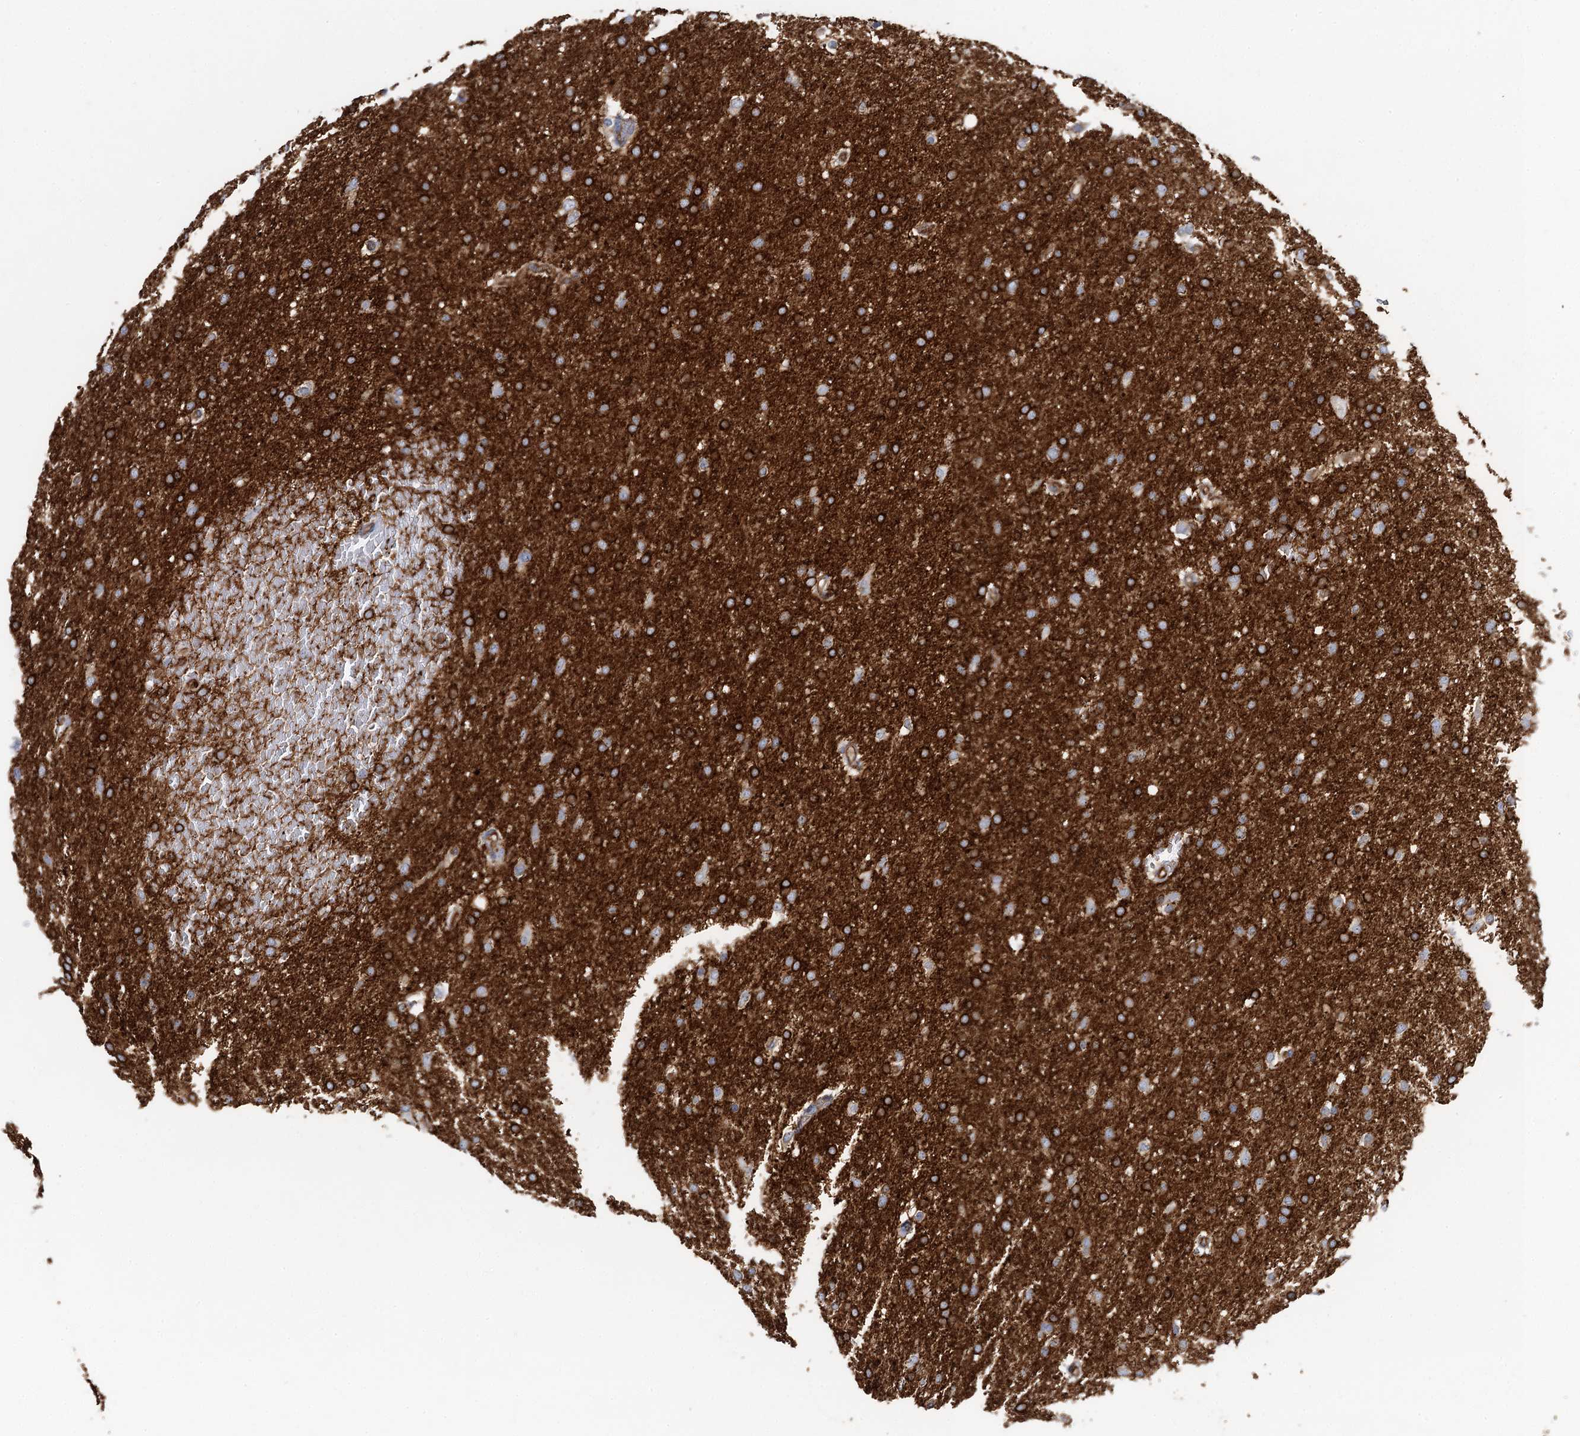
{"staining": {"intensity": "strong", "quantity": ">75%", "location": "cytoplasmic/membranous"}, "tissue": "glioma", "cell_type": "Tumor cells", "image_type": "cancer", "snomed": [{"axis": "morphology", "description": "Glioma, malignant, High grade"}, {"axis": "topography", "description": "Cerebral cortex"}], "caption": "Protein staining by IHC reveals strong cytoplasmic/membranous expression in approximately >75% of tumor cells in high-grade glioma (malignant). Immunohistochemistry (ihc) stains the protein of interest in brown and the nuclei are stained blue.", "gene": "PLLP", "patient": {"sex": "female", "age": 36}}